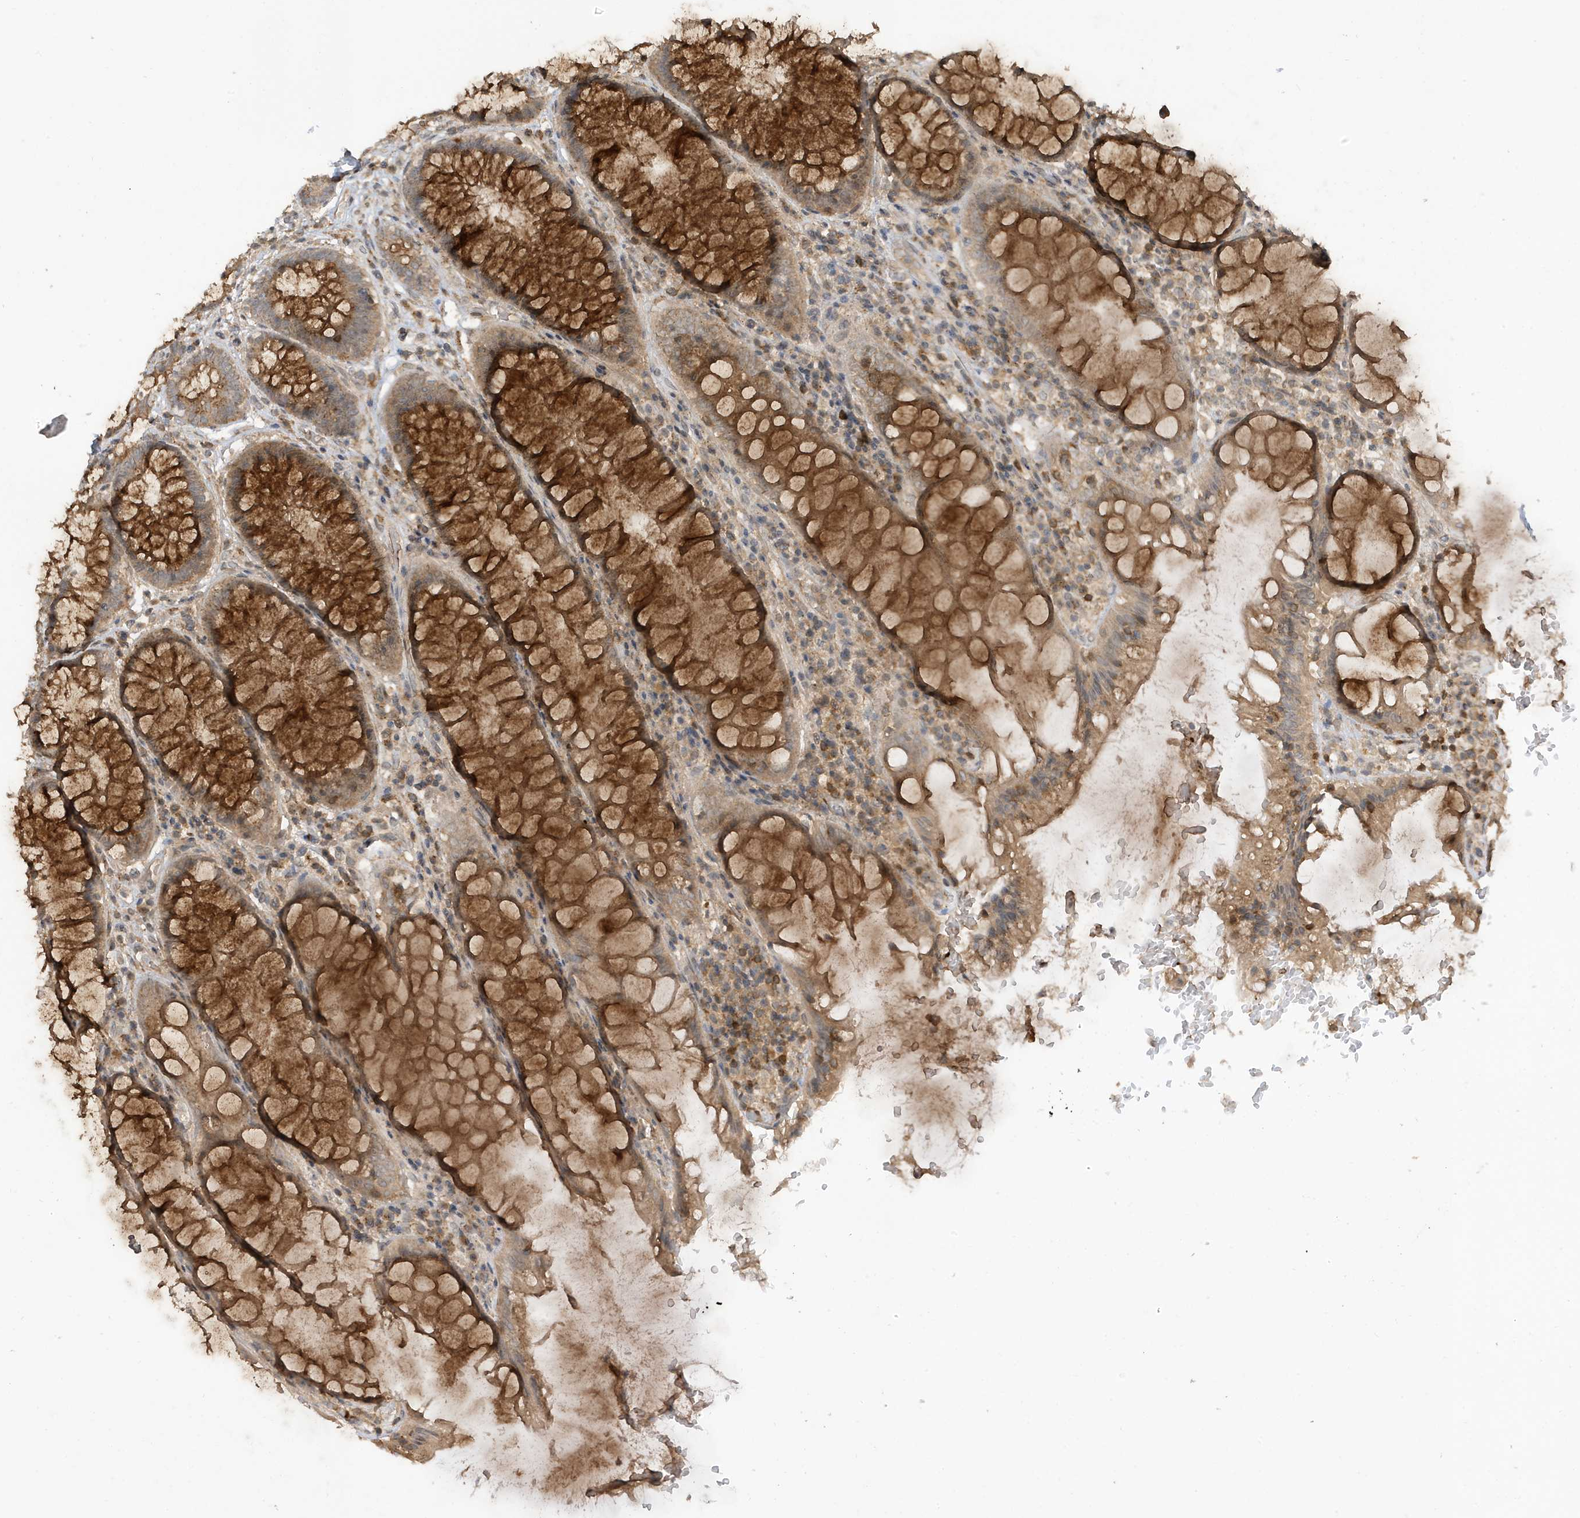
{"staining": {"intensity": "strong", "quantity": ">75%", "location": "cytoplasmic/membranous"}, "tissue": "rectum", "cell_type": "Glandular cells", "image_type": "normal", "snomed": [{"axis": "morphology", "description": "Normal tissue, NOS"}, {"axis": "topography", "description": "Rectum"}], "caption": "Brown immunohistochemical staining in benign rectum displays strong cytoplasmic/membranous expression in approximately >75% of glandular cells.", "gene": "TAB3", "patient": {"sex": "male", "age": 64}}